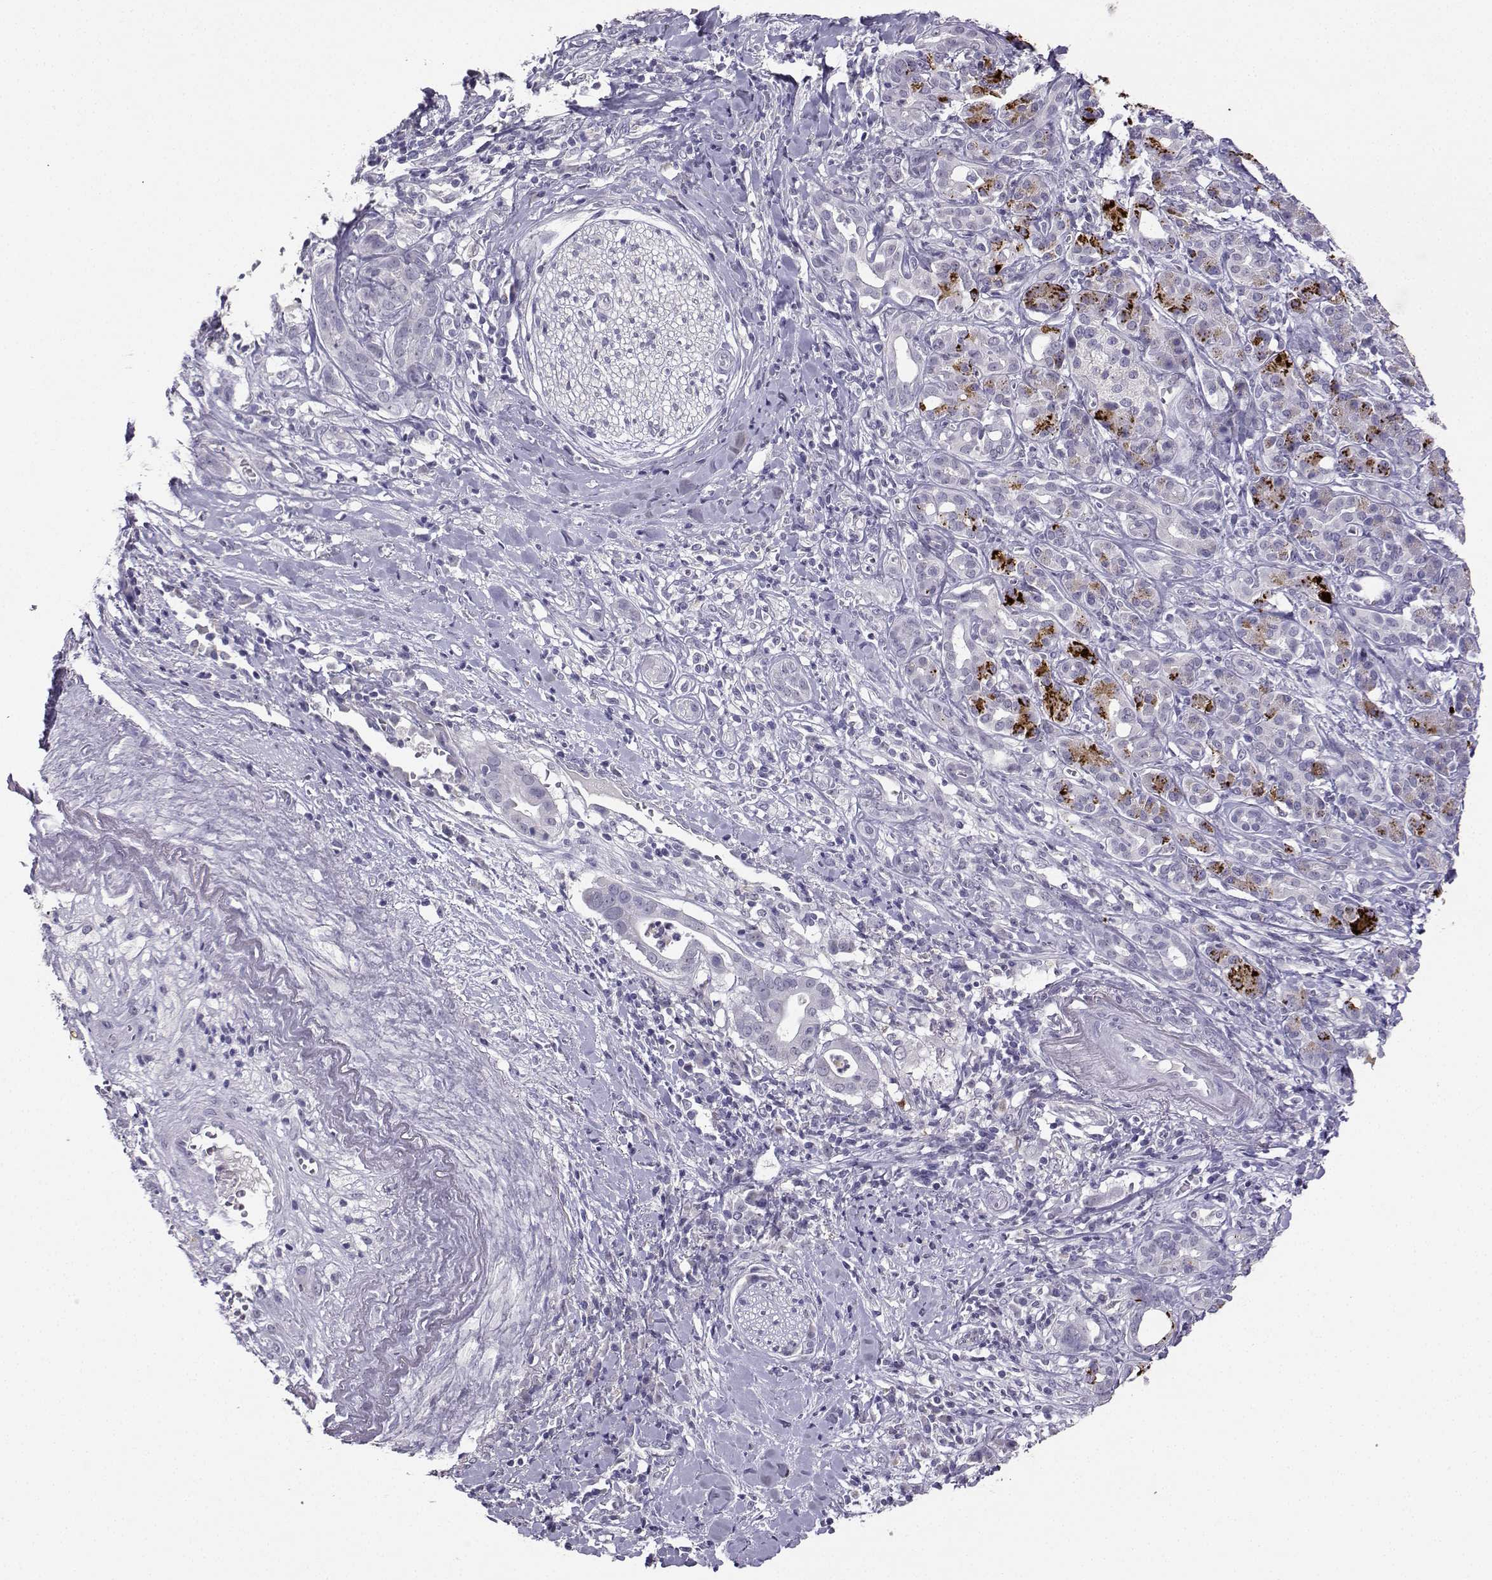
{"staining": {"intensity": "moderate", "quantity": "<25%", "location": "cytoplasmic/membranous"}, "tissue": "pancreatic cancer", "cell_type": "Tumor cells", "image_type": "cancer", "snomed": [{"axis": "morphology", "description": "Adenocarcinoma, NOS"}, {"axis": "topography", "description": "Pancreas"}], "caption": "This micrograph reveals pancreatic cancer (adenocarcinoma) stained with immunohistochemistry to label a protein in brown. The cytoplasmic/membranous of tumor cells show moderate positivity for the protein. Nuclei are counter-stained blue.", "gene": "TBR1", "patient": {"sex": "male", "age": 61}}